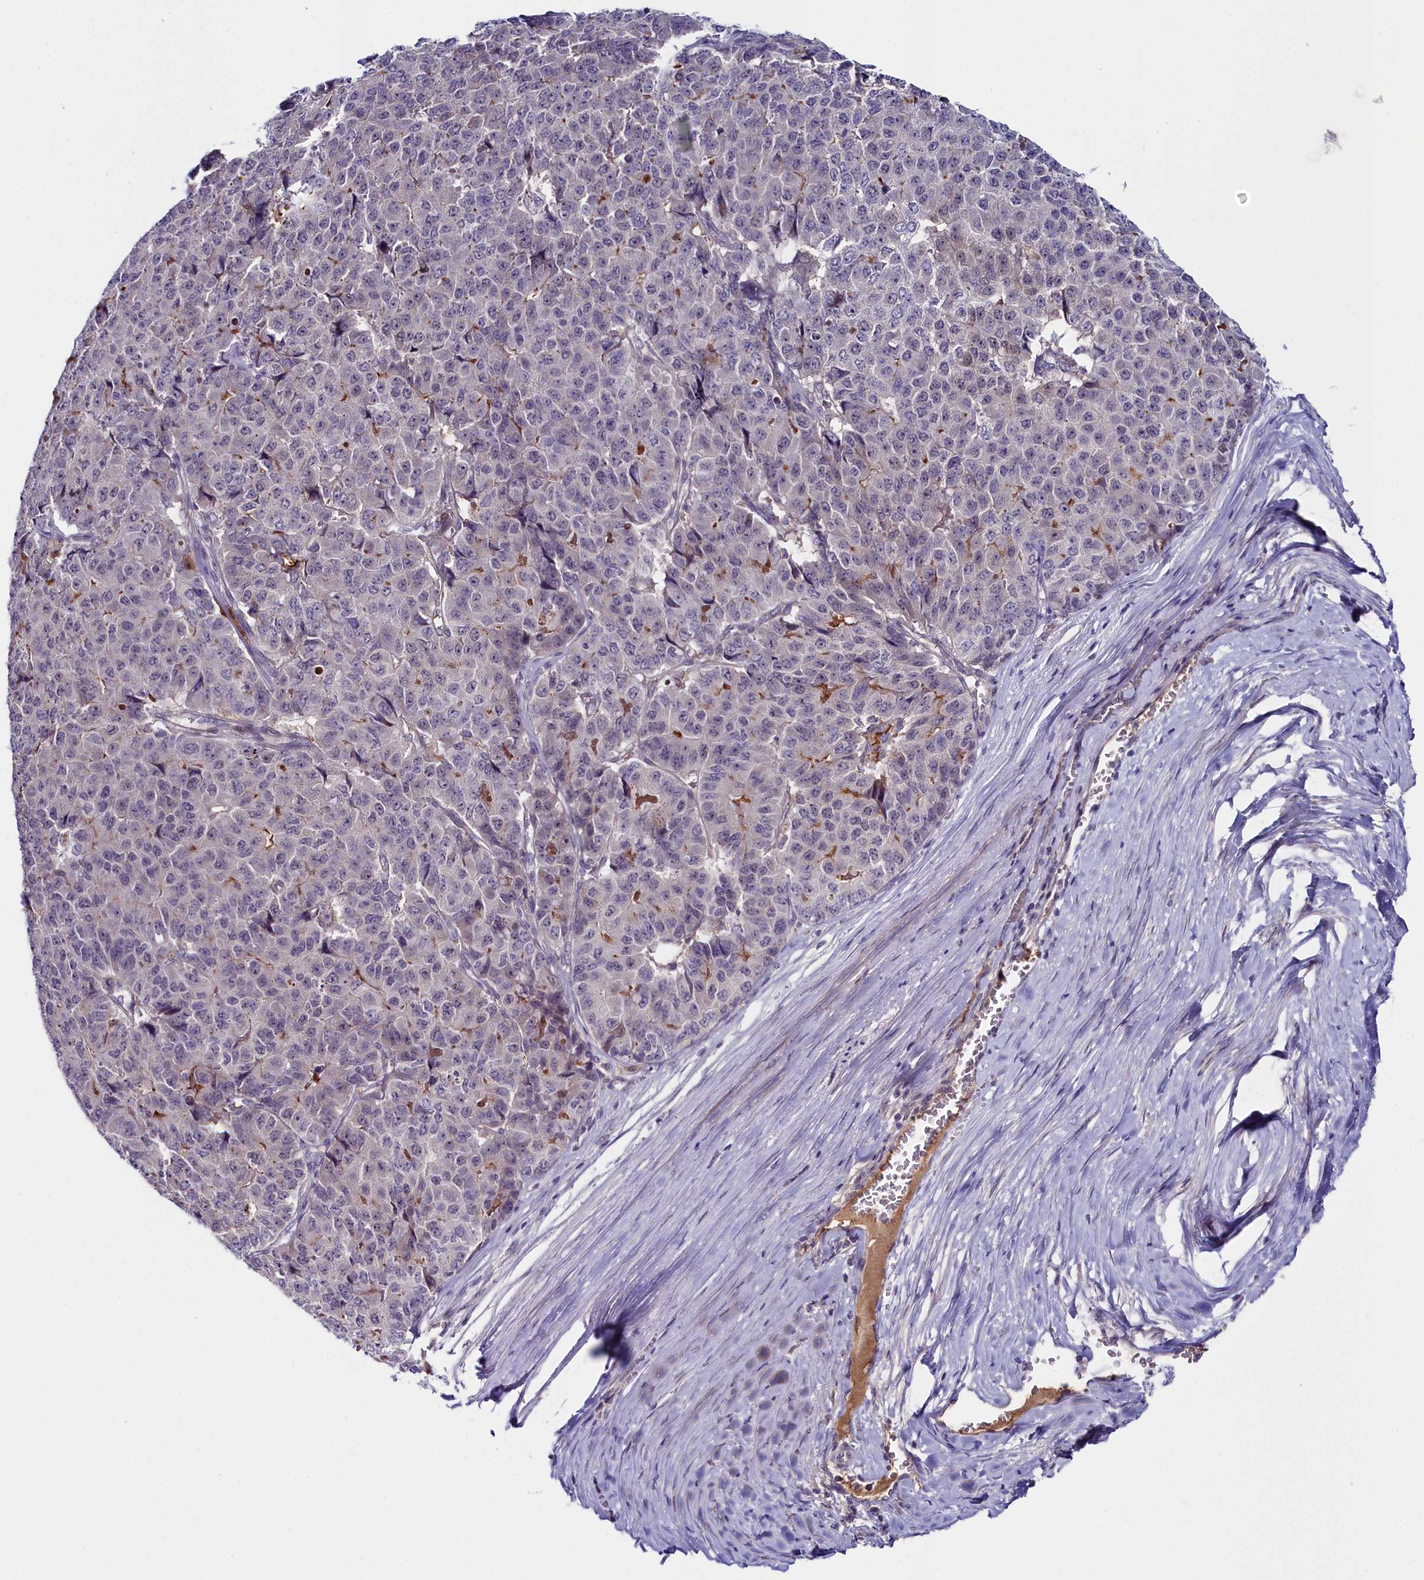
{"staining": {"intensity": "negative", "quantity": "none", "location": "none"}, "tissue": "pancreatic cancer", "cell_type": "Tumor cells", "image_type": "cancer", "snomed": [{"axis": "morphology", "description": "Adenocarcinoma, NOS"}, {"axis": "topography", "description": "Pancreas"}], "caption": "High power microscopy photomicrograph of an immunohistochemistry (IHC) photomicrograph of pancreatic cancer (adenocarcinoma), revealing no significant positivity in tumor cells. (Stains: DAB (3,3'-diaminobenzidine) IHC with hematoxylin counter stain, Microscopy: brightfield microscopy at high magnification).", "gene": "KCTD18", "patient": {"sex": "male", "age": 50}}